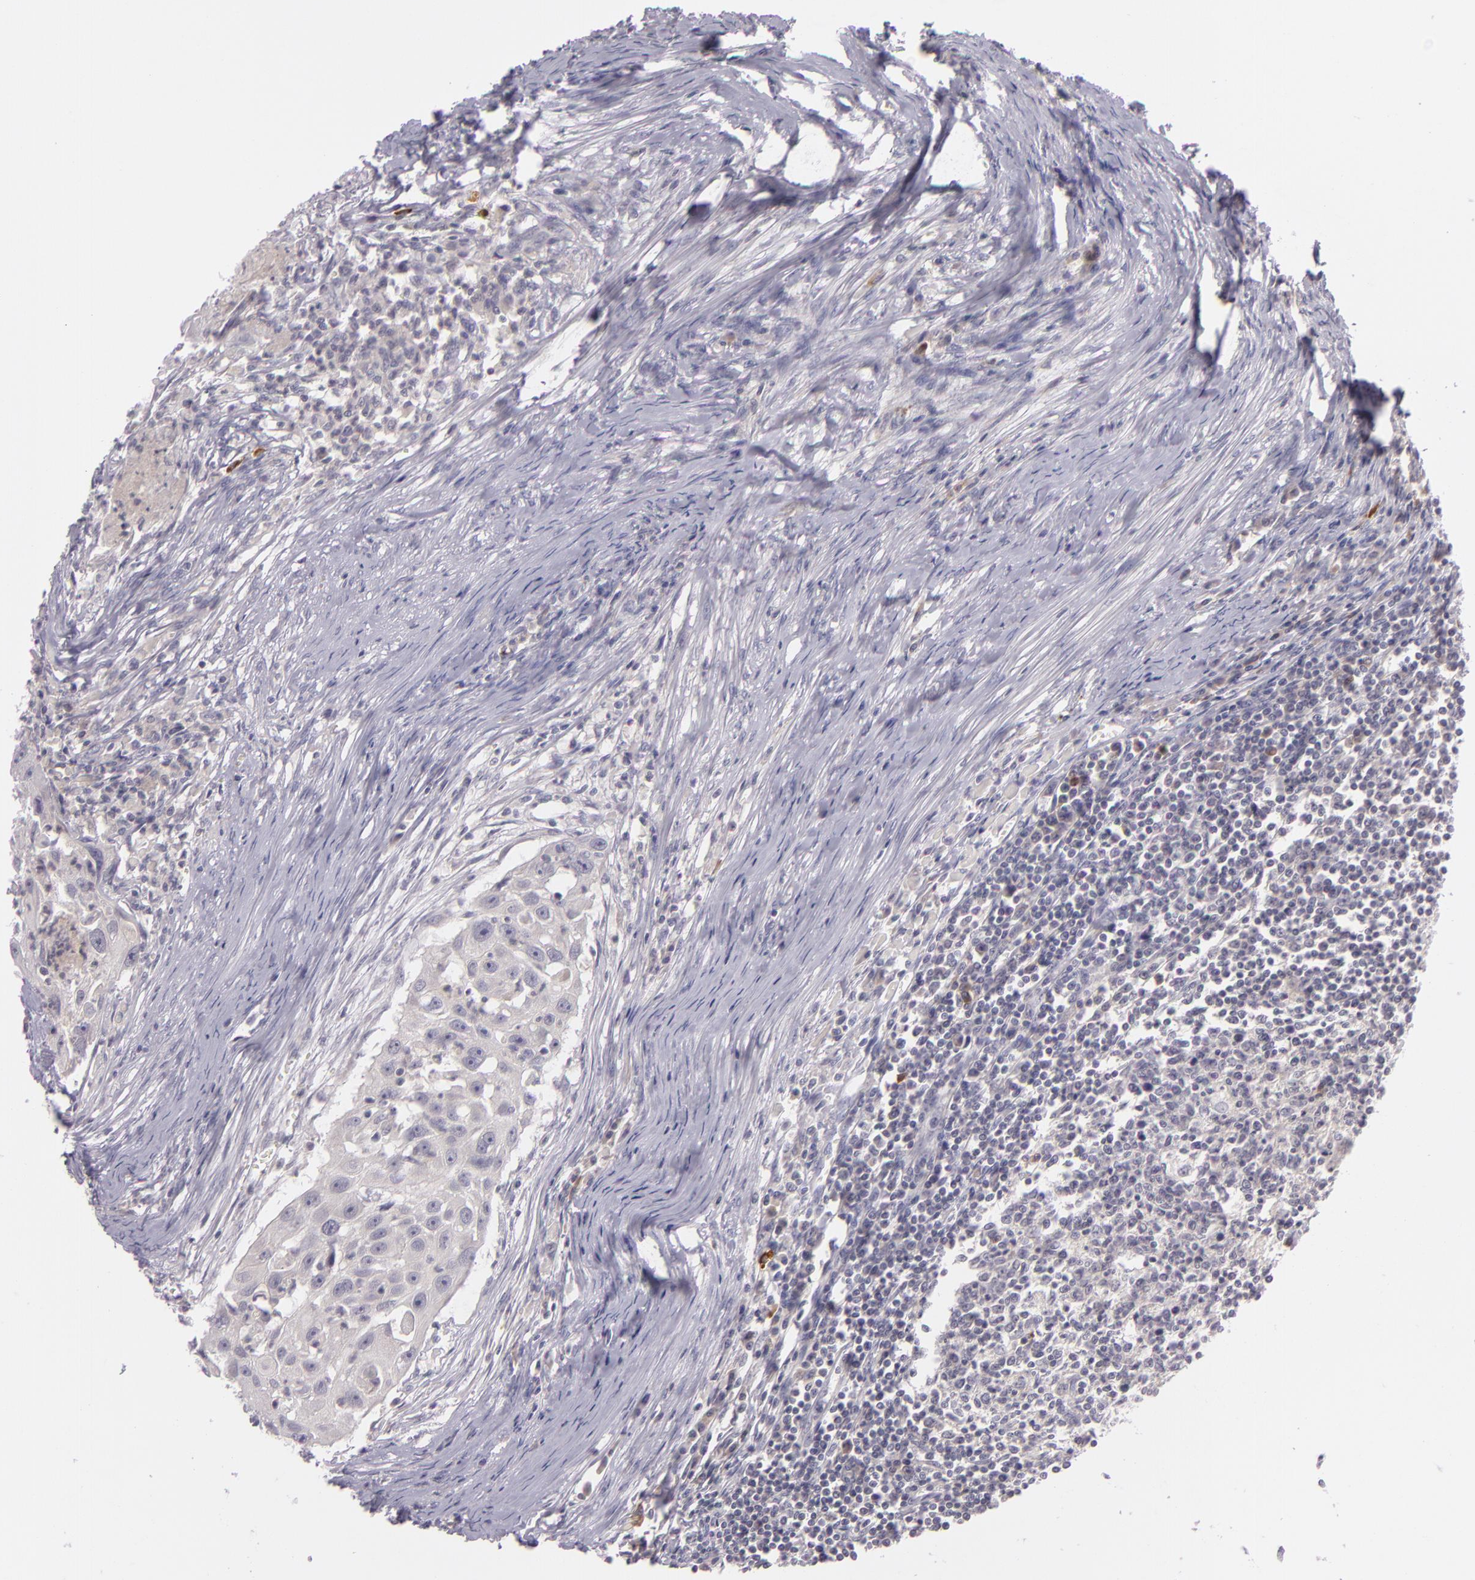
{"staining": {"intensity": "negative", "quantity": "none", "location": "none"}, "tissue": "head and neck cancer", "cell_type": "Tumor cells", "image_type": "cancer", "snomed": [{"axis": "morphology", "description": "Squamous cell carcinoma, NOS"}, {"axis": "topography", "description": "Head-Neck"}], "caption": "A high-resolution micrograph shows immunohistochemistry (IHC) staining of head and neck cancer (squamous cell carcinoma), which displays no significant expression in tumor cells.", "gene": "DAG1", "patient": {"sex": "male", "age": 64}}